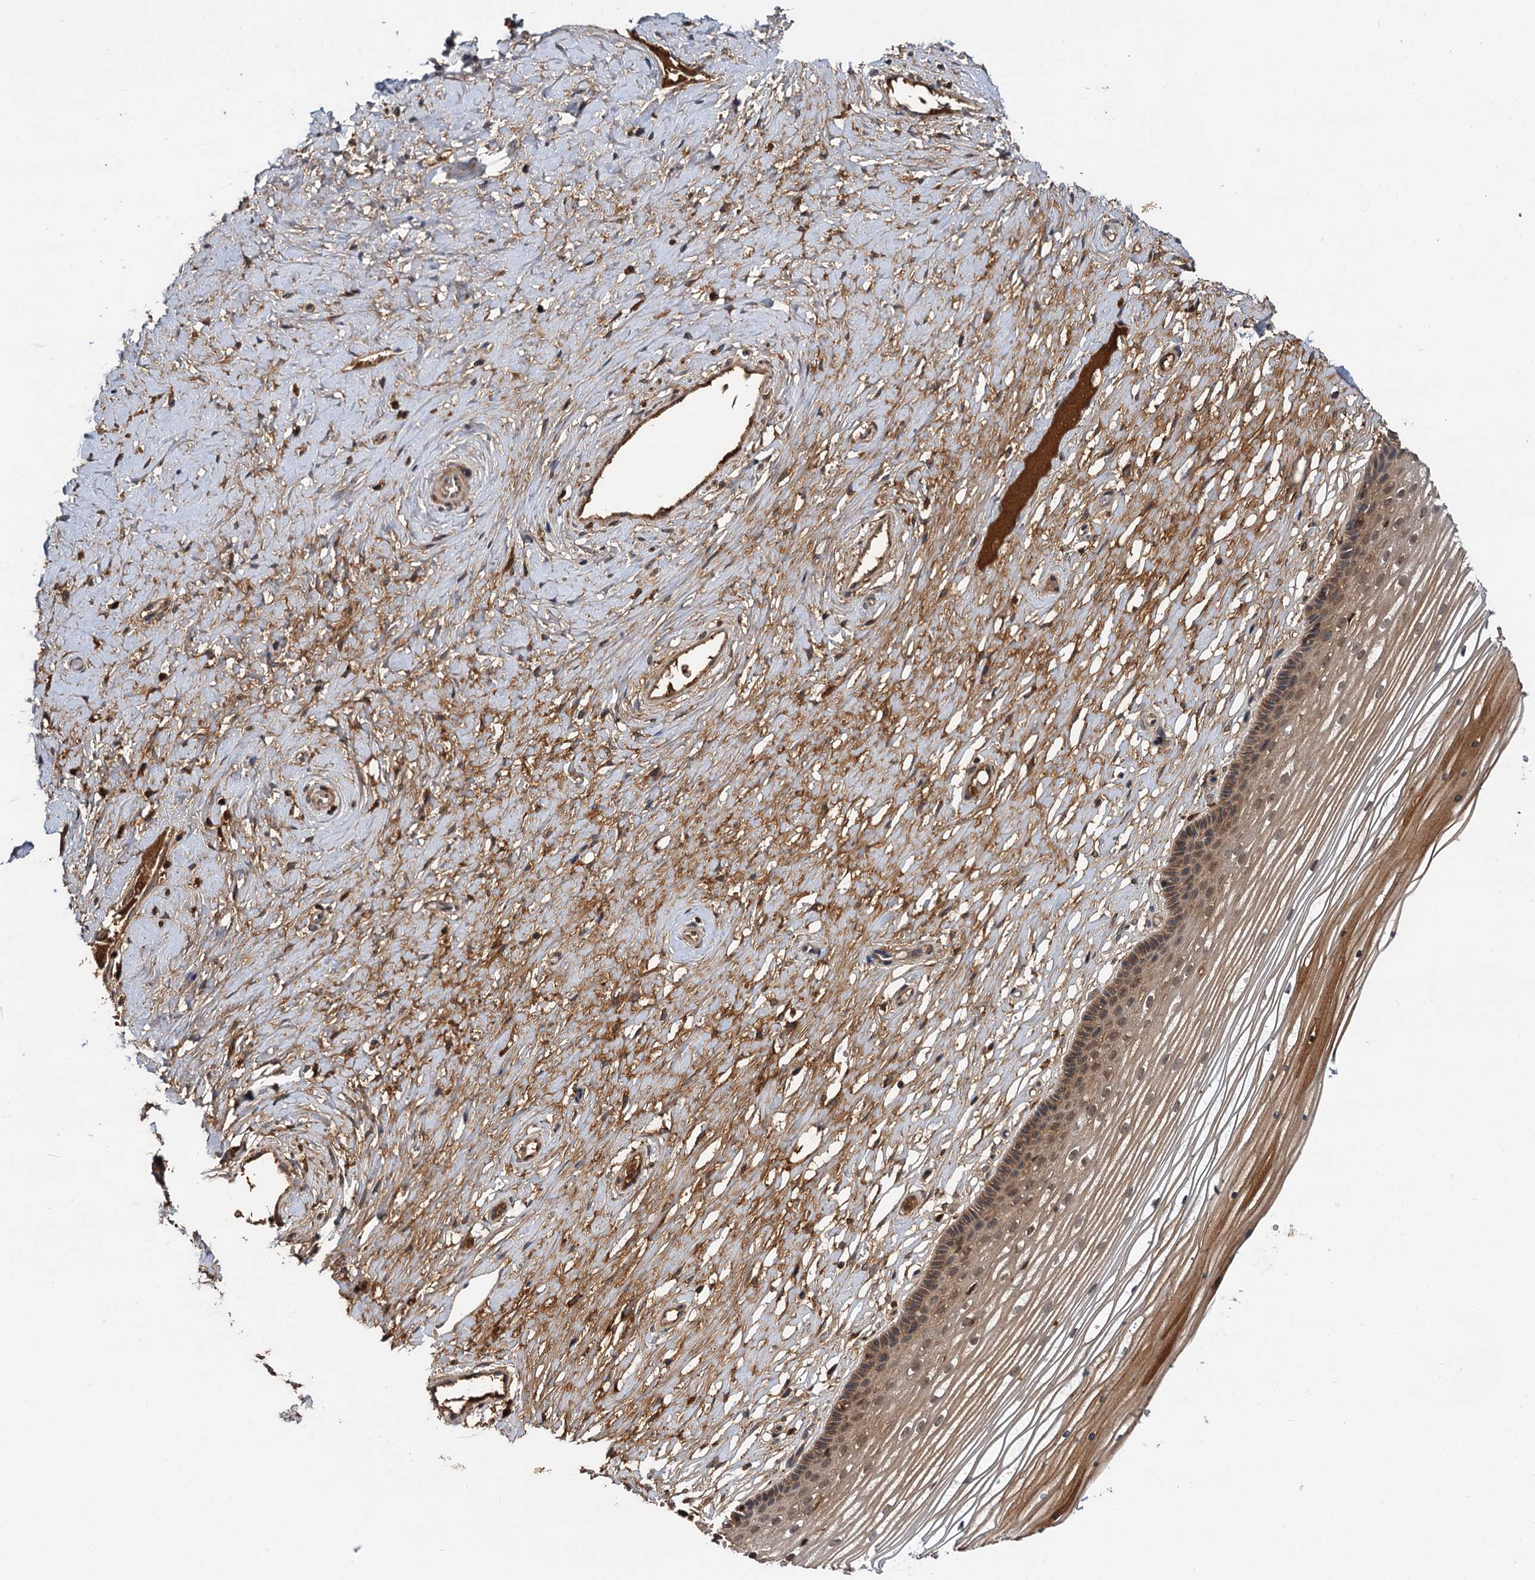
{"staining": {"intensity": "moderate", "quantity": "25%-75%", "location": "cytoplasmic/membranous,nuclear"}, "tissue": "vagina", "cell_type": "Squamous epithelial cells", "image_type": "normal", "snomed": [{"axis": "morphology", "description": "Normal tissue, NOS"}, {"axis": "topography", "description": "Vagina"}, {"axis": "topography", "description": "Cervix"}], "caption": "Vagina stained for a protein (brown) exhibits moderate cytoplasmic/membranous,nuclear positive expression in approximately 25%-75% of squamous epithelial cells.", "gene": "MBD6", "patient": {"sex": "female", "age": 40}}